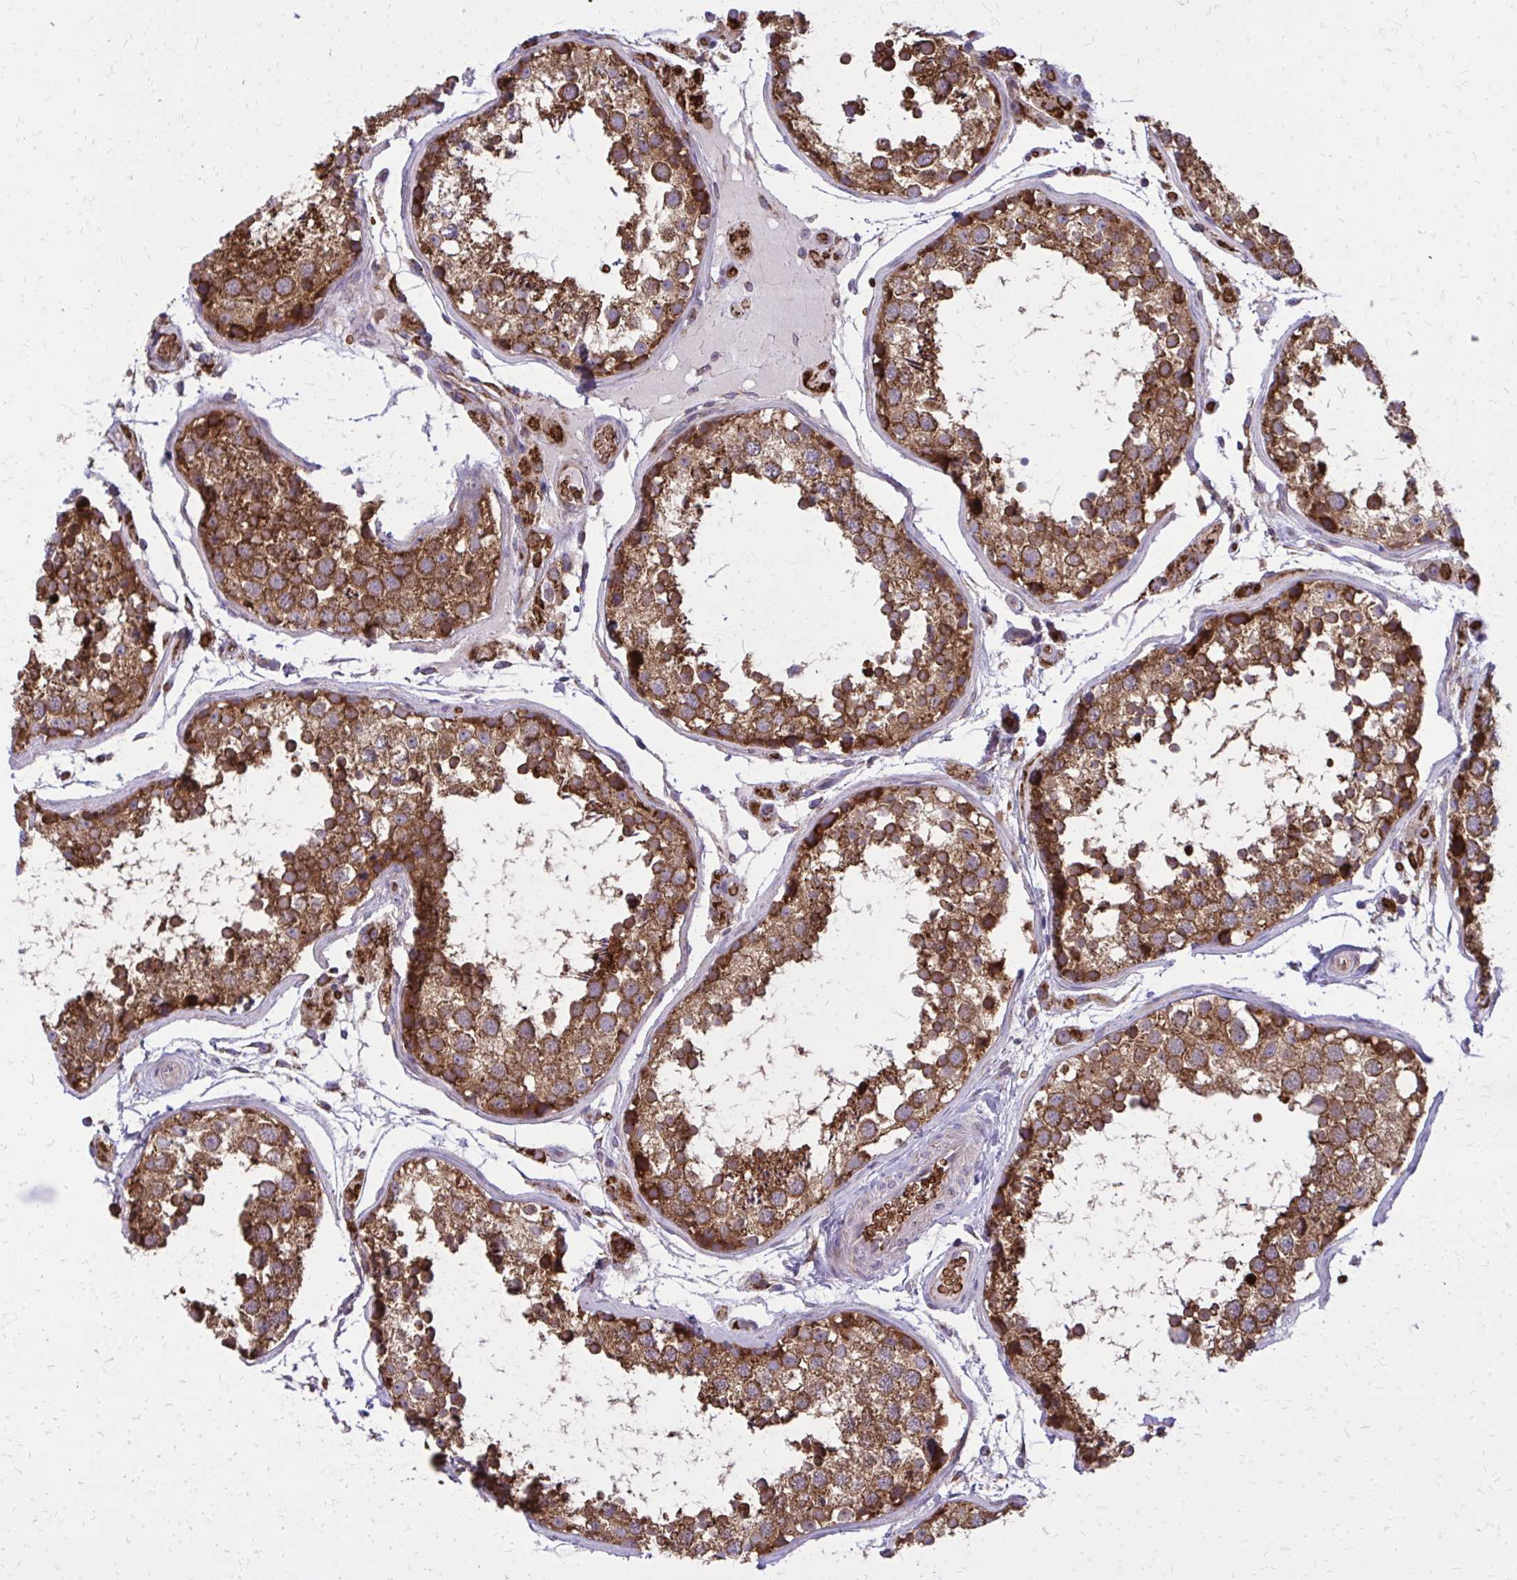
{"staining": {"intensity": "strong", "quantity": ">75%", "location": "cytoplasmic/membranous"}, "tissue": "testis", "cell_type": "Cells in seminiferous ducts", "image_type": "normal", "snomed": [{"axis": "morphology", "description": "Normal tissue, NOS"}, {"axis": "topography", "description": "Testis"}], "caption": "This is a photomicrograph of immunohistochemistry (IHC) staining of normal testis, which shows strong expression in the cytoplasmic/membranous of cells in seminiferous ducts.", "gene": "PDK4", "patient": {"sex": "male", "age": 29}}